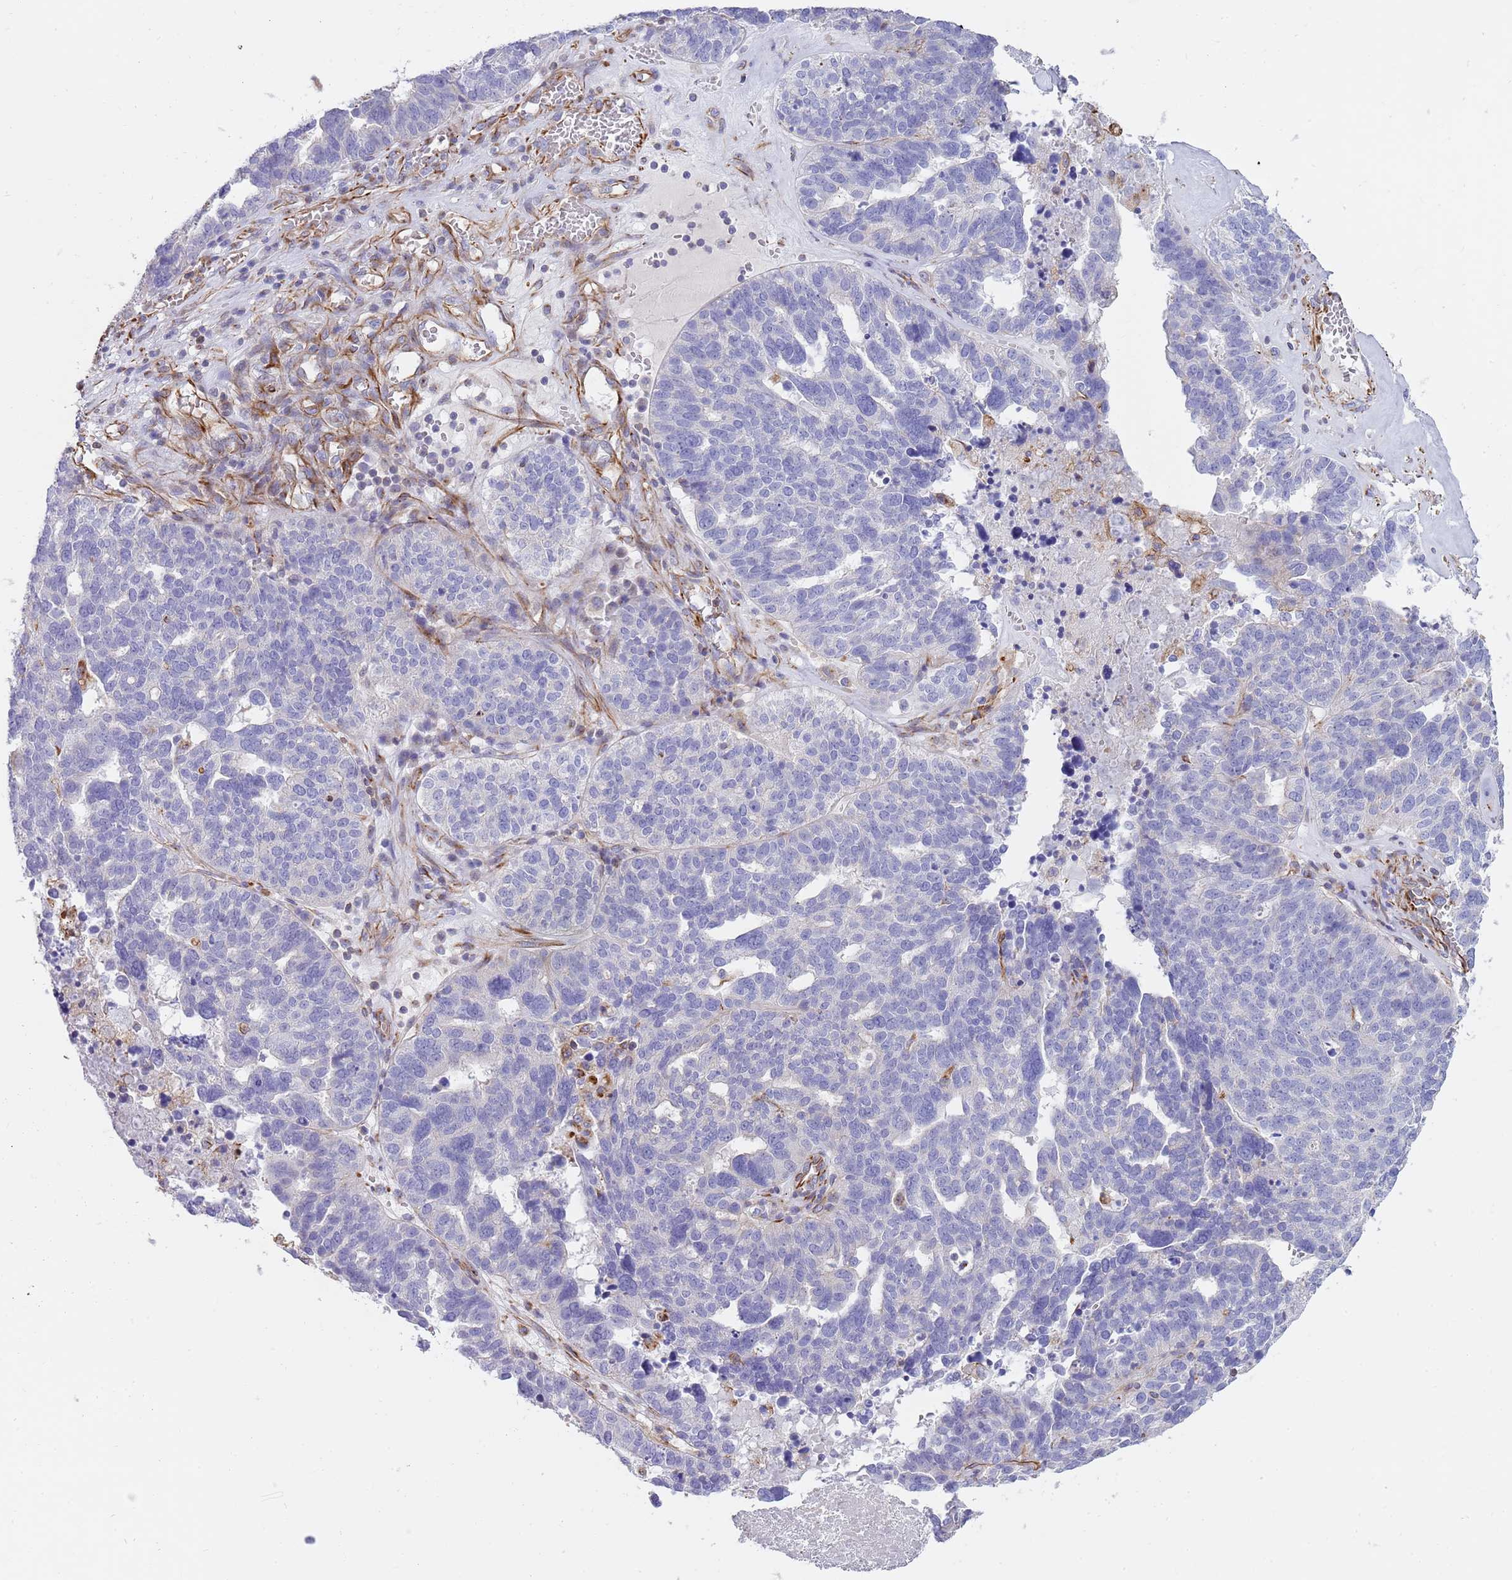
{"staining": {"intensity": "negative", "quantity": "none", "location": "none"}, "tissue": "ovarian cancer", "cell_type": "Tumor cells", "image_type": "cancer", "snomed": [{"axis": "morphology", "description": "Cystadenocarcinoma, serous, NOS"}, {"axis": "topography", "description": "Ovary"}], "caption": "An image of human ovarian cancer is negative for staining in tumor cells.", "gene": "MOGAT1", "patient": {"sex": "female", "age": 59}}